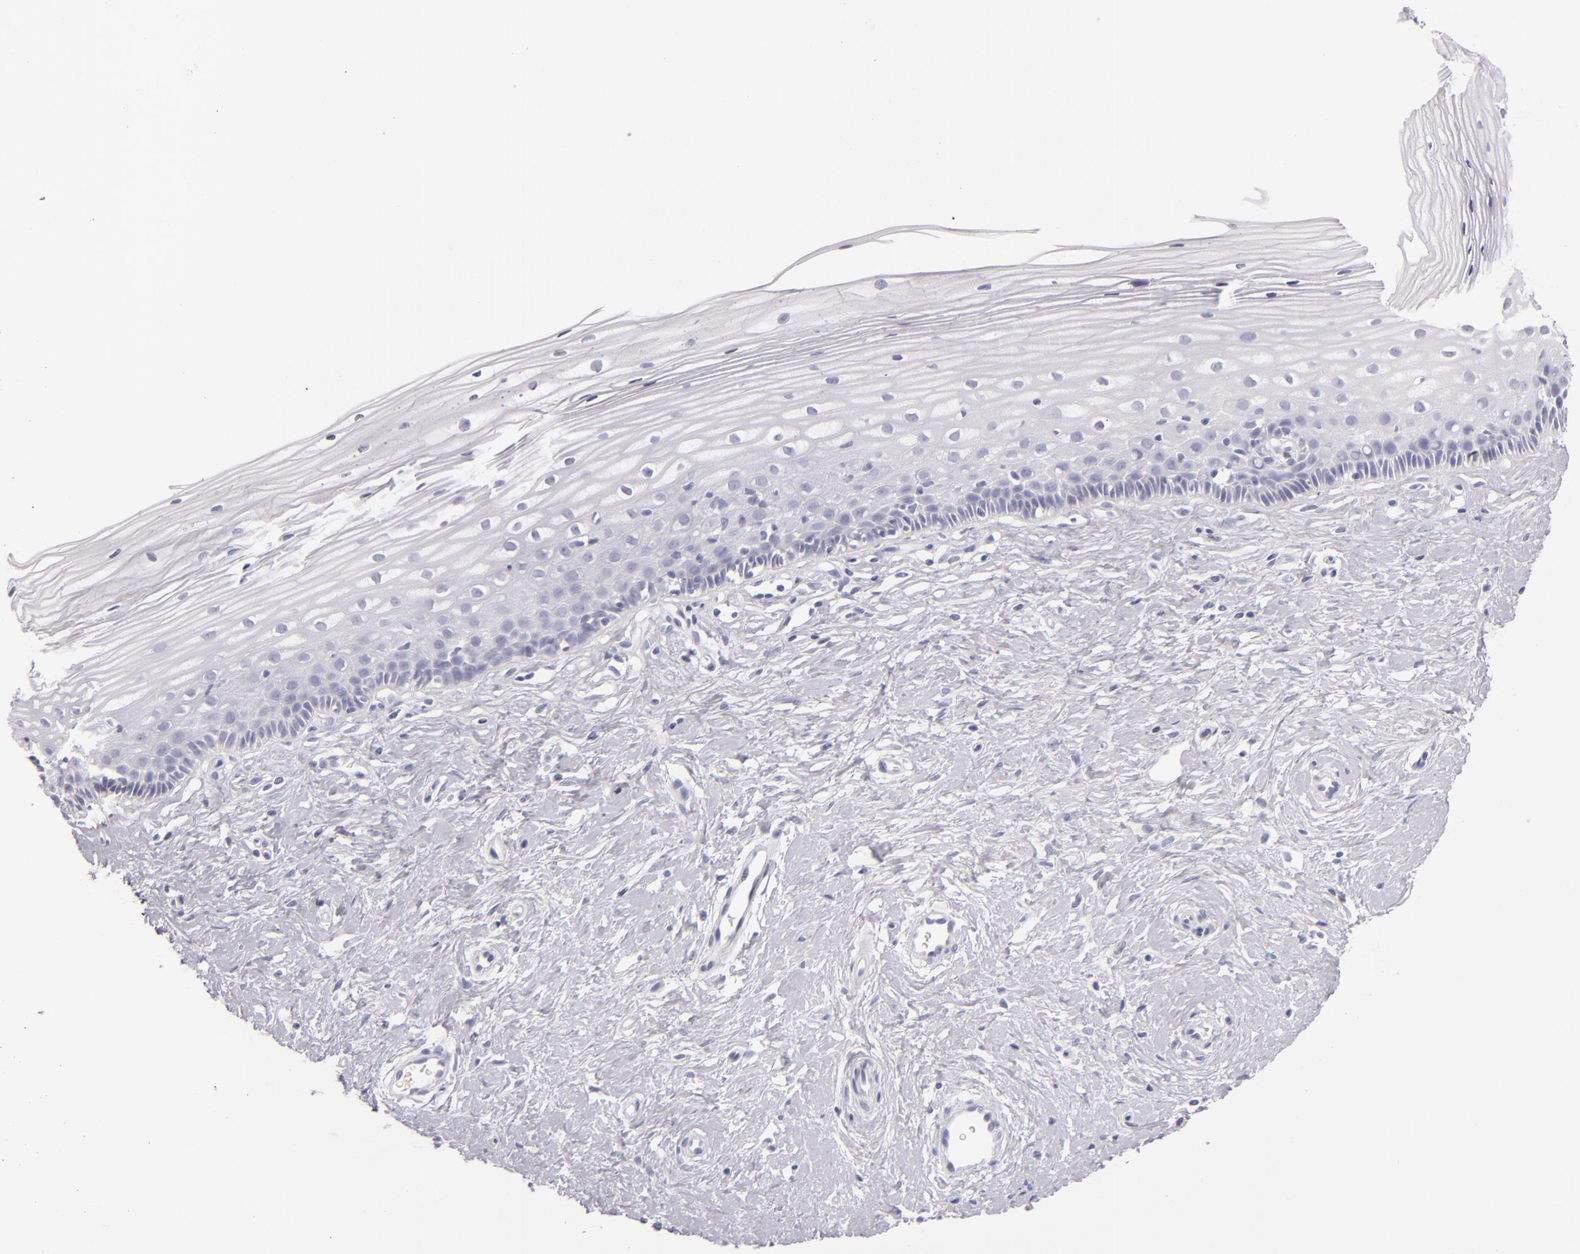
{"staining": {"intensity": "negative", "quantity": "none", "location": "none"}, "tissue": "cervix", "cell_type": "Glandular cells", "image_type": "normal", "snomed": [{"axis": "morphology", "description": "Normal tissue, NOS"}, {"axis": "topography", "description": "Cervix"}], "caption": "Protein analysis of unremarkable cervix displays no significant expression in glandular cells.", "gene": "FABP1", "patient": {"sex": "female", "age": 40}}